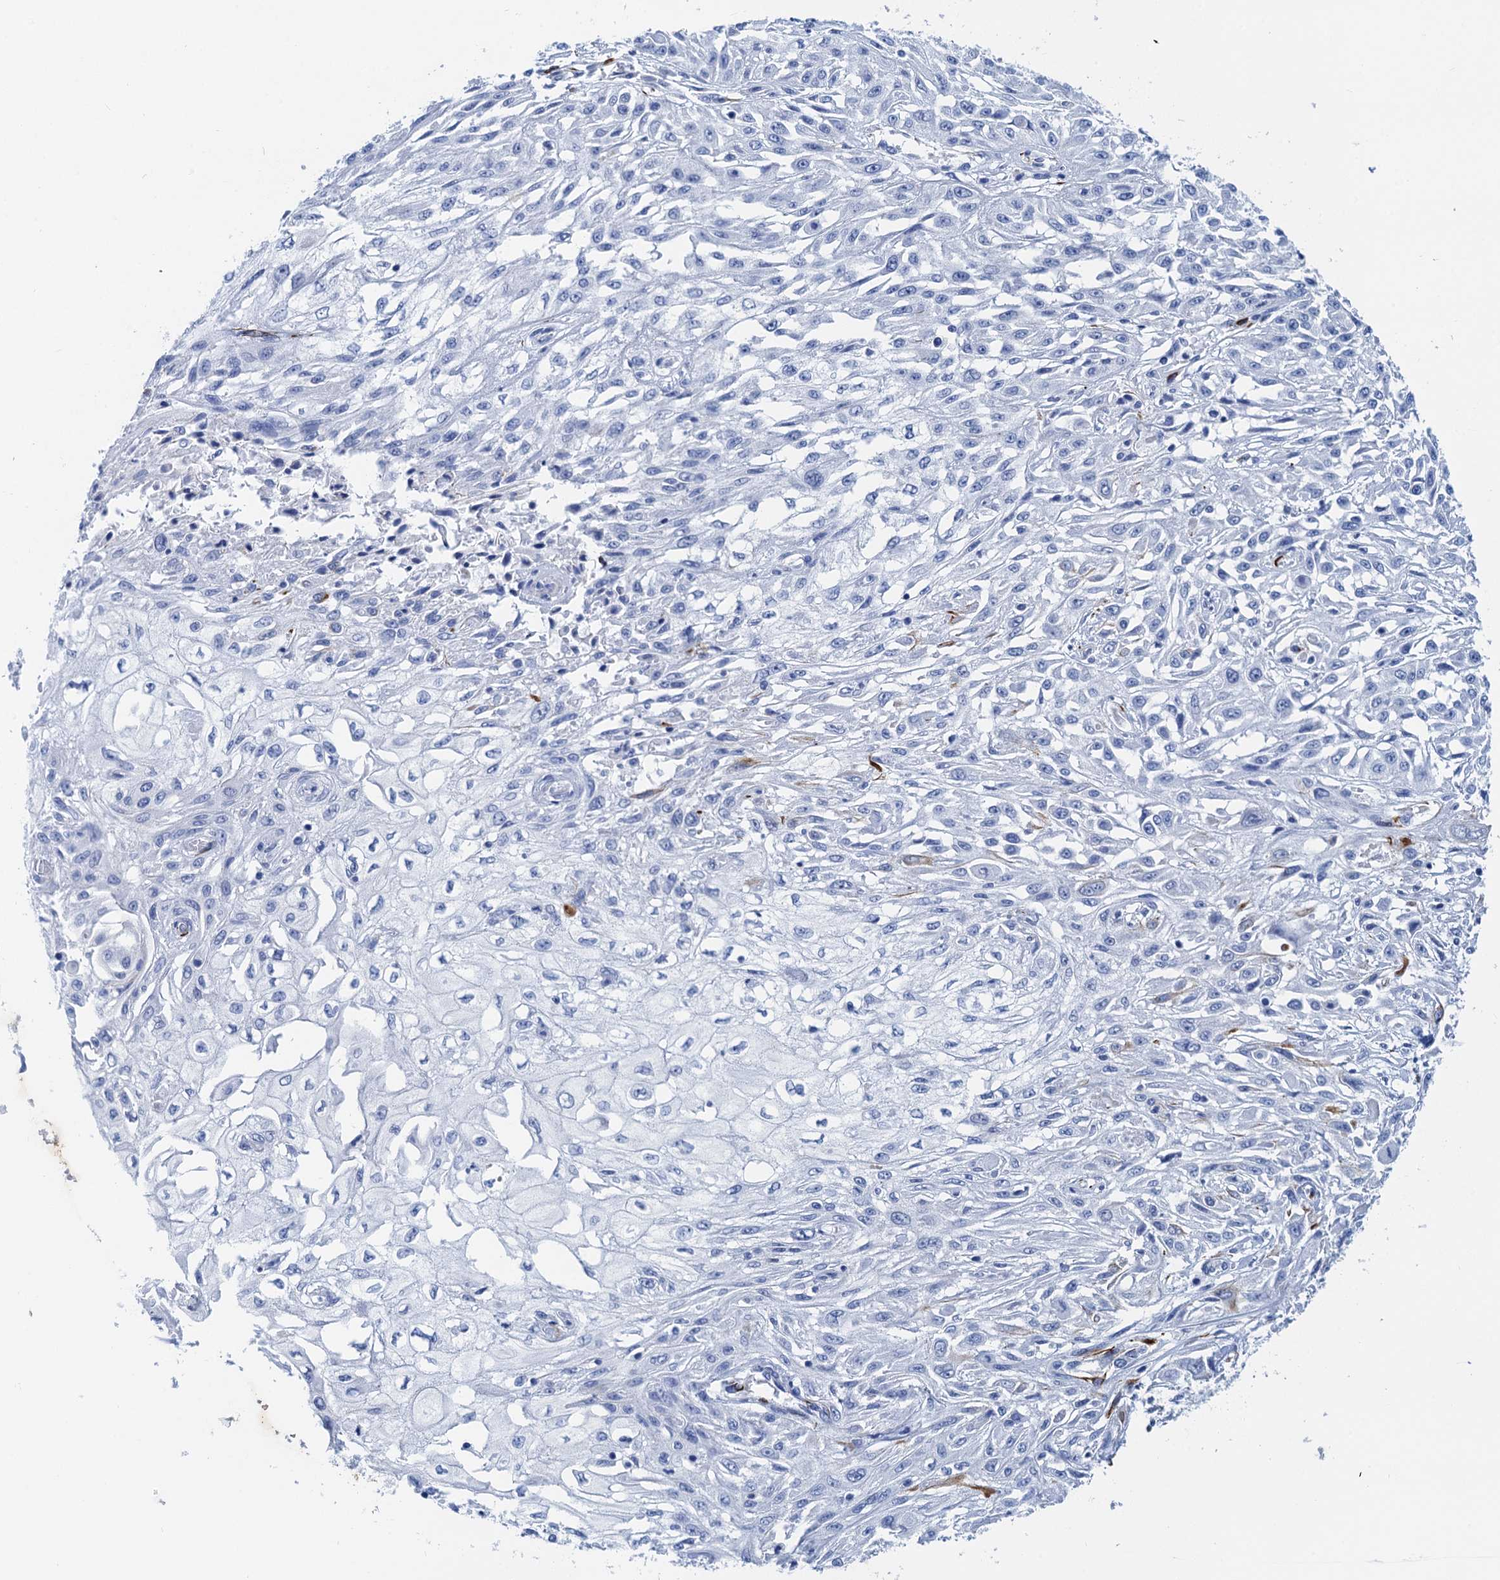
{"staining": {"intensity": "negative", "quantity": "none", "location": "none"}, "tissue": "skin cancer", "cell_type": "Tumor cells", "image_type": "cancer", "snomed": [{"axis": "morphology", "description": "Squamous cell carcinoma, NOS"}, {"axis": "morphology", "description": "Squamous cell carcinoma, metastatic, NOS"}, {"axis": "topography", "description": "Skin"}, {"axis": "topography", "description": "Lymph node"}], "caption": "There is no significant expression in tumor cells of skin squamous cell carcinoma.", "gene": "NLRP10", "patient": {"sex": "male", "age": 75}}